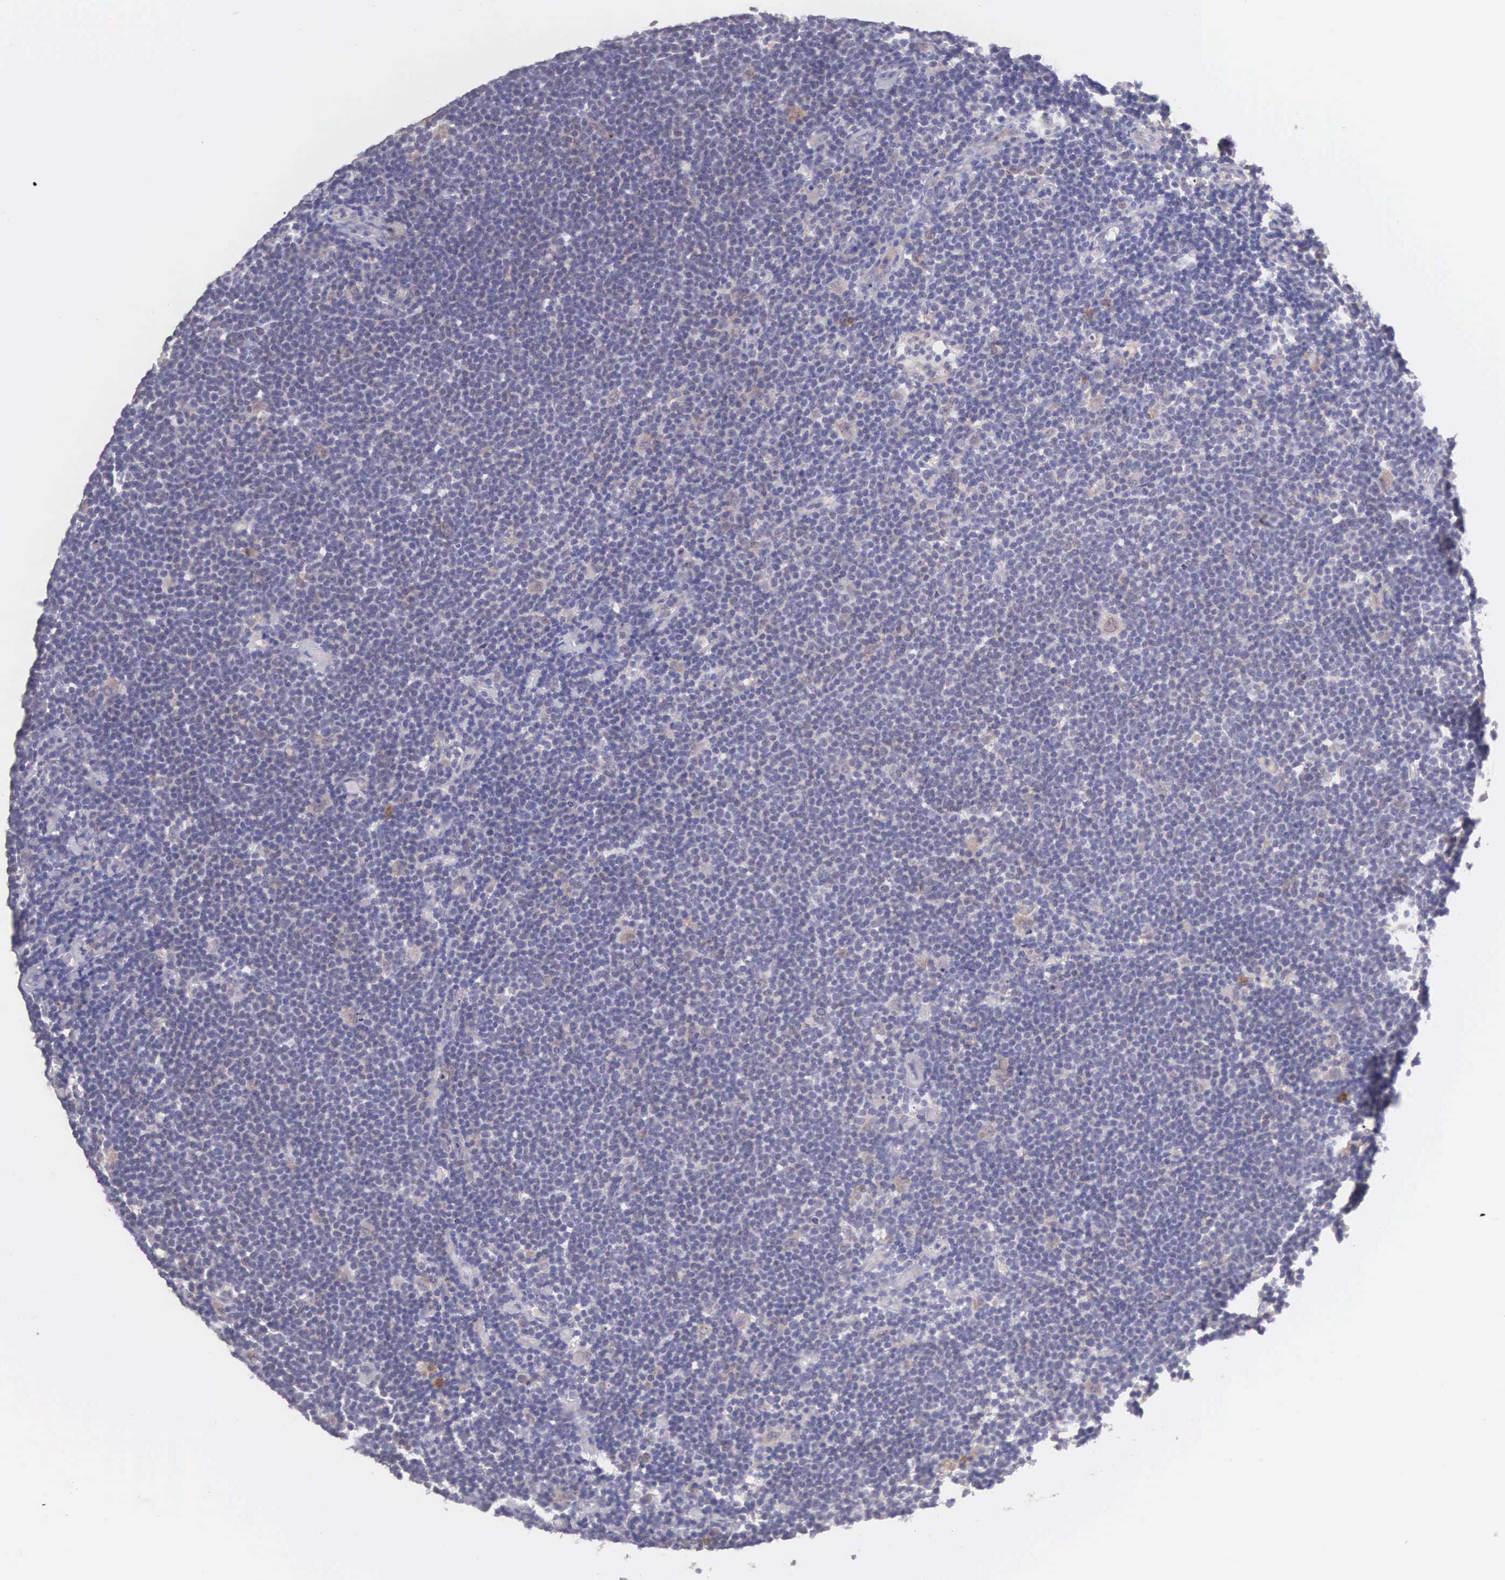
{"staining": {"intensity": "weak", "quantity": "<25%", "location": "cytoplasmic/membranous"}, "tissue": "lymphoma", "cell_type": "Tumor cells", "image_type": "cancer", "snomed": [{"axis": "morphology", "description": "Malignant lymphoma, non-Hodgkin's type, Low grade"}, {"axis": "topography", "description": "Lymph node"}], "caption": "Tumor cells are negative for protein expression in human low-grade malignant lymphoma, non-Hodgkin's type.", "gene": "NSDHL", "patient": {"sex": "male", "age": 65}}